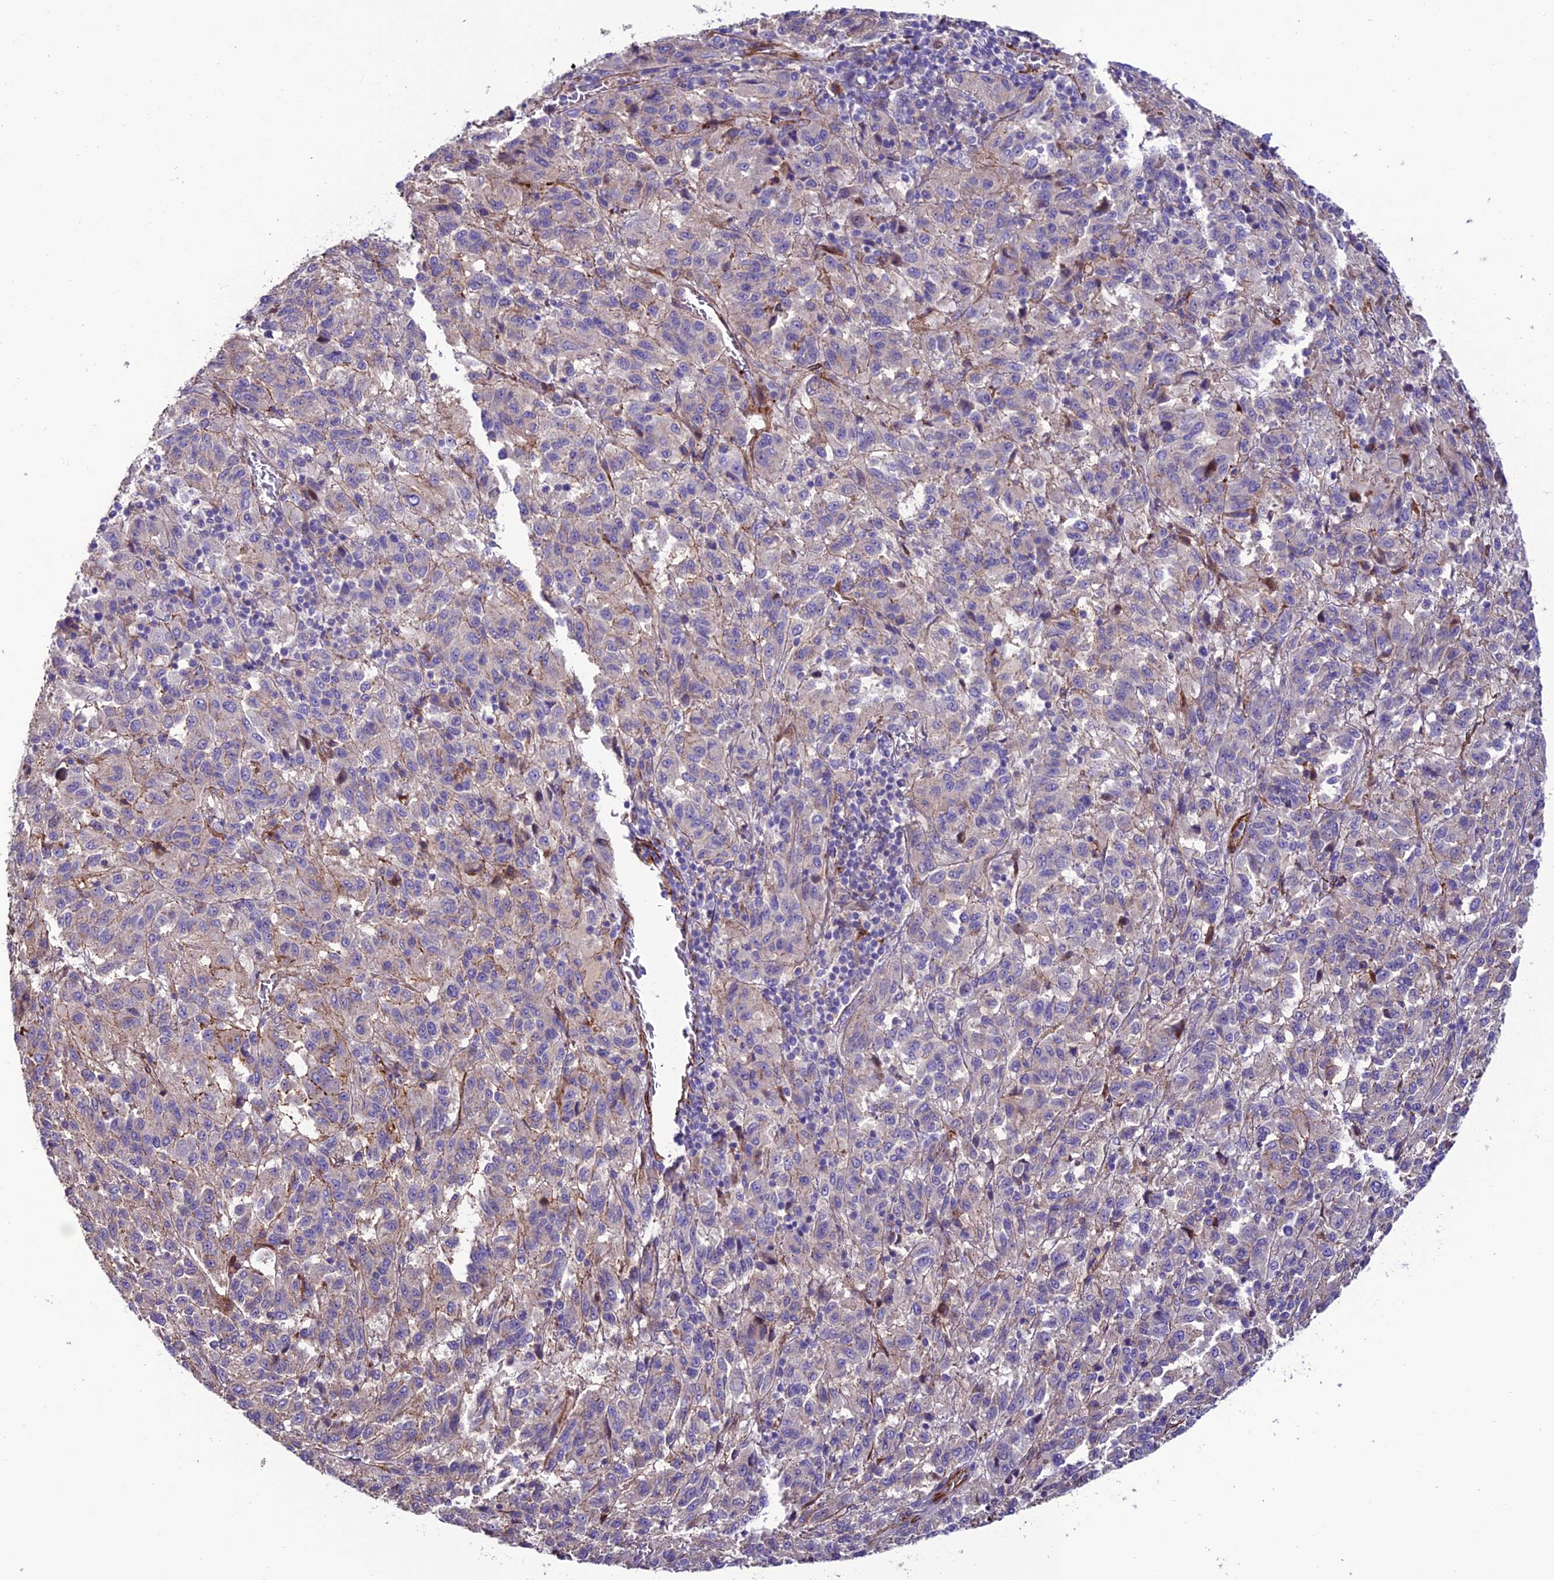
{"staining": {"intensity": "weak", "quantity": "<25%", "location": "cytoplasmic/membranous"}, "tissue": "melanoma", "cell_type": "Tumor cells", "image_type": "cancer", "snomed": [{"axis": "morphology", "description": "Malignant melanoma, Metastatic site"}, {"axis": "topography", "description": "Lung"}], "caption": "Immunohistochemical staining of malignant melanoma (metastatic site) reveals no significant positivity in tumor cells.", "gene": "REX1BD", "patient": {"sex": "male", "age": 64}}